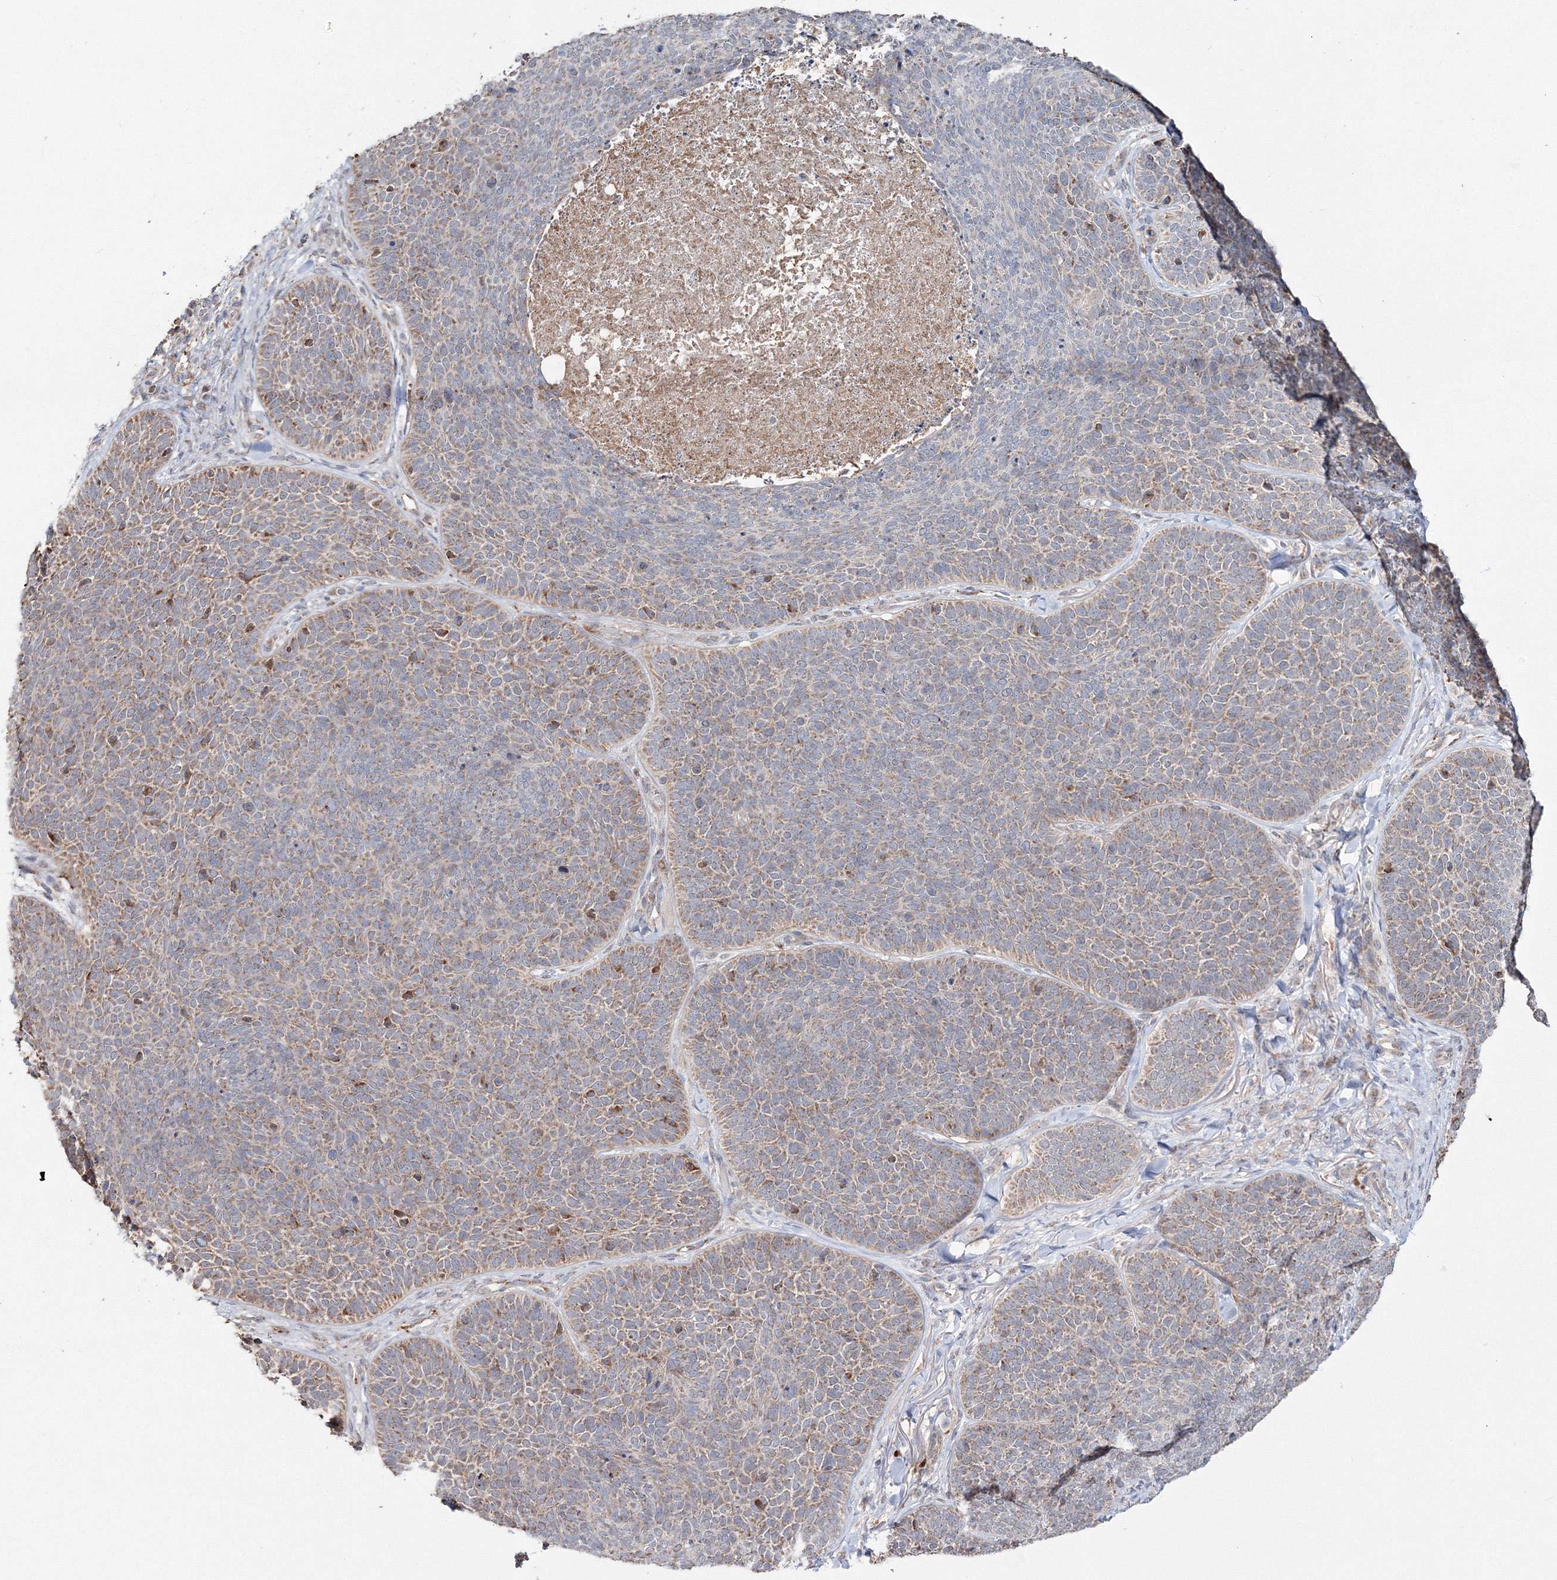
{"staining": {"intensity": "weak", "quantity": ">75%", "location": "cytoplasmic/membranous"}, "tissue": "skin cancer", "cell_type": "Tumor cells", "image_type": "cancer", "snomed": [{"axis": "morphology", "description": "Basal cell carcinoma"}, {"axis": "topography", "description": "Skin"}], "caption": "Protein staining reveals weak cytoplasmic/membranous positivity in about >75% of tumor cells in skin cancer.", "gene": "PEX13", "patient": {"sex": "male", "age": 85}}